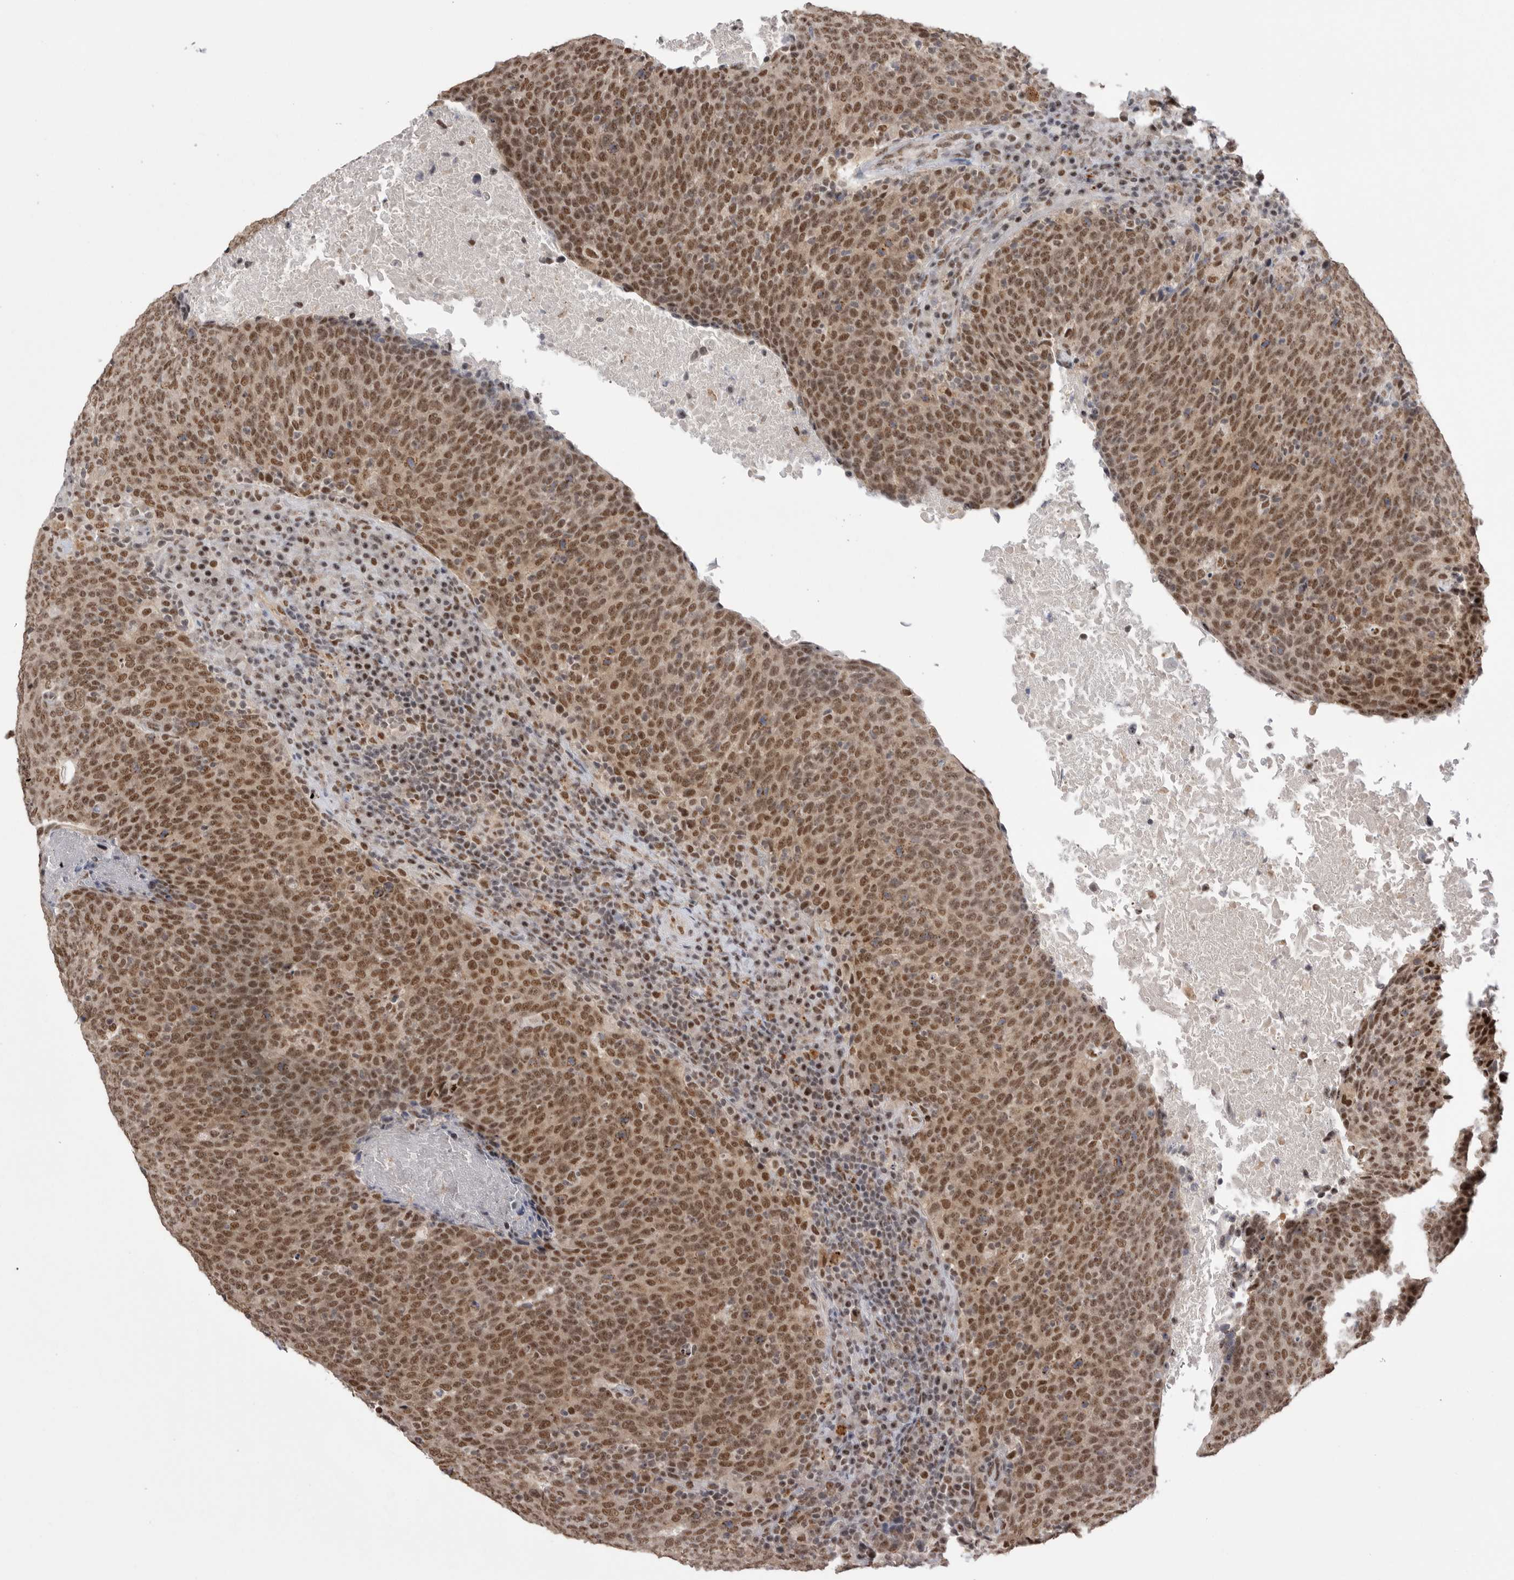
{"staining": {"intensity": "moderate", "quantity": ">75%", "location": "nuclear"}, "tissue": "head and neck cancer", "cell_type": "Tumor cells", "image_type": "cancer", "snomed": [{"axis": "morphology", "description": "Squamous cell carcinoma, NOS"}, {"axis": "morphology", "description": "Squamous cell carcinoma, metastatic, NOS"}, {"axis": "topography", "description": "Lymph node"}, {"axis": "topography", "description": "Head-Neck"}], "caption": "Immunohistochemical staining of head and neck squamous cell carcinoma reveals moderate nuclear protein expression in approximately >75% of tumor cells. The staining was performed using DAB, with brown indicating positive protein expression. Nuclei are stained blue with hematoxylin.", "gene": "BCLAF3", "patient": {"sex": "male", "age": 62}}